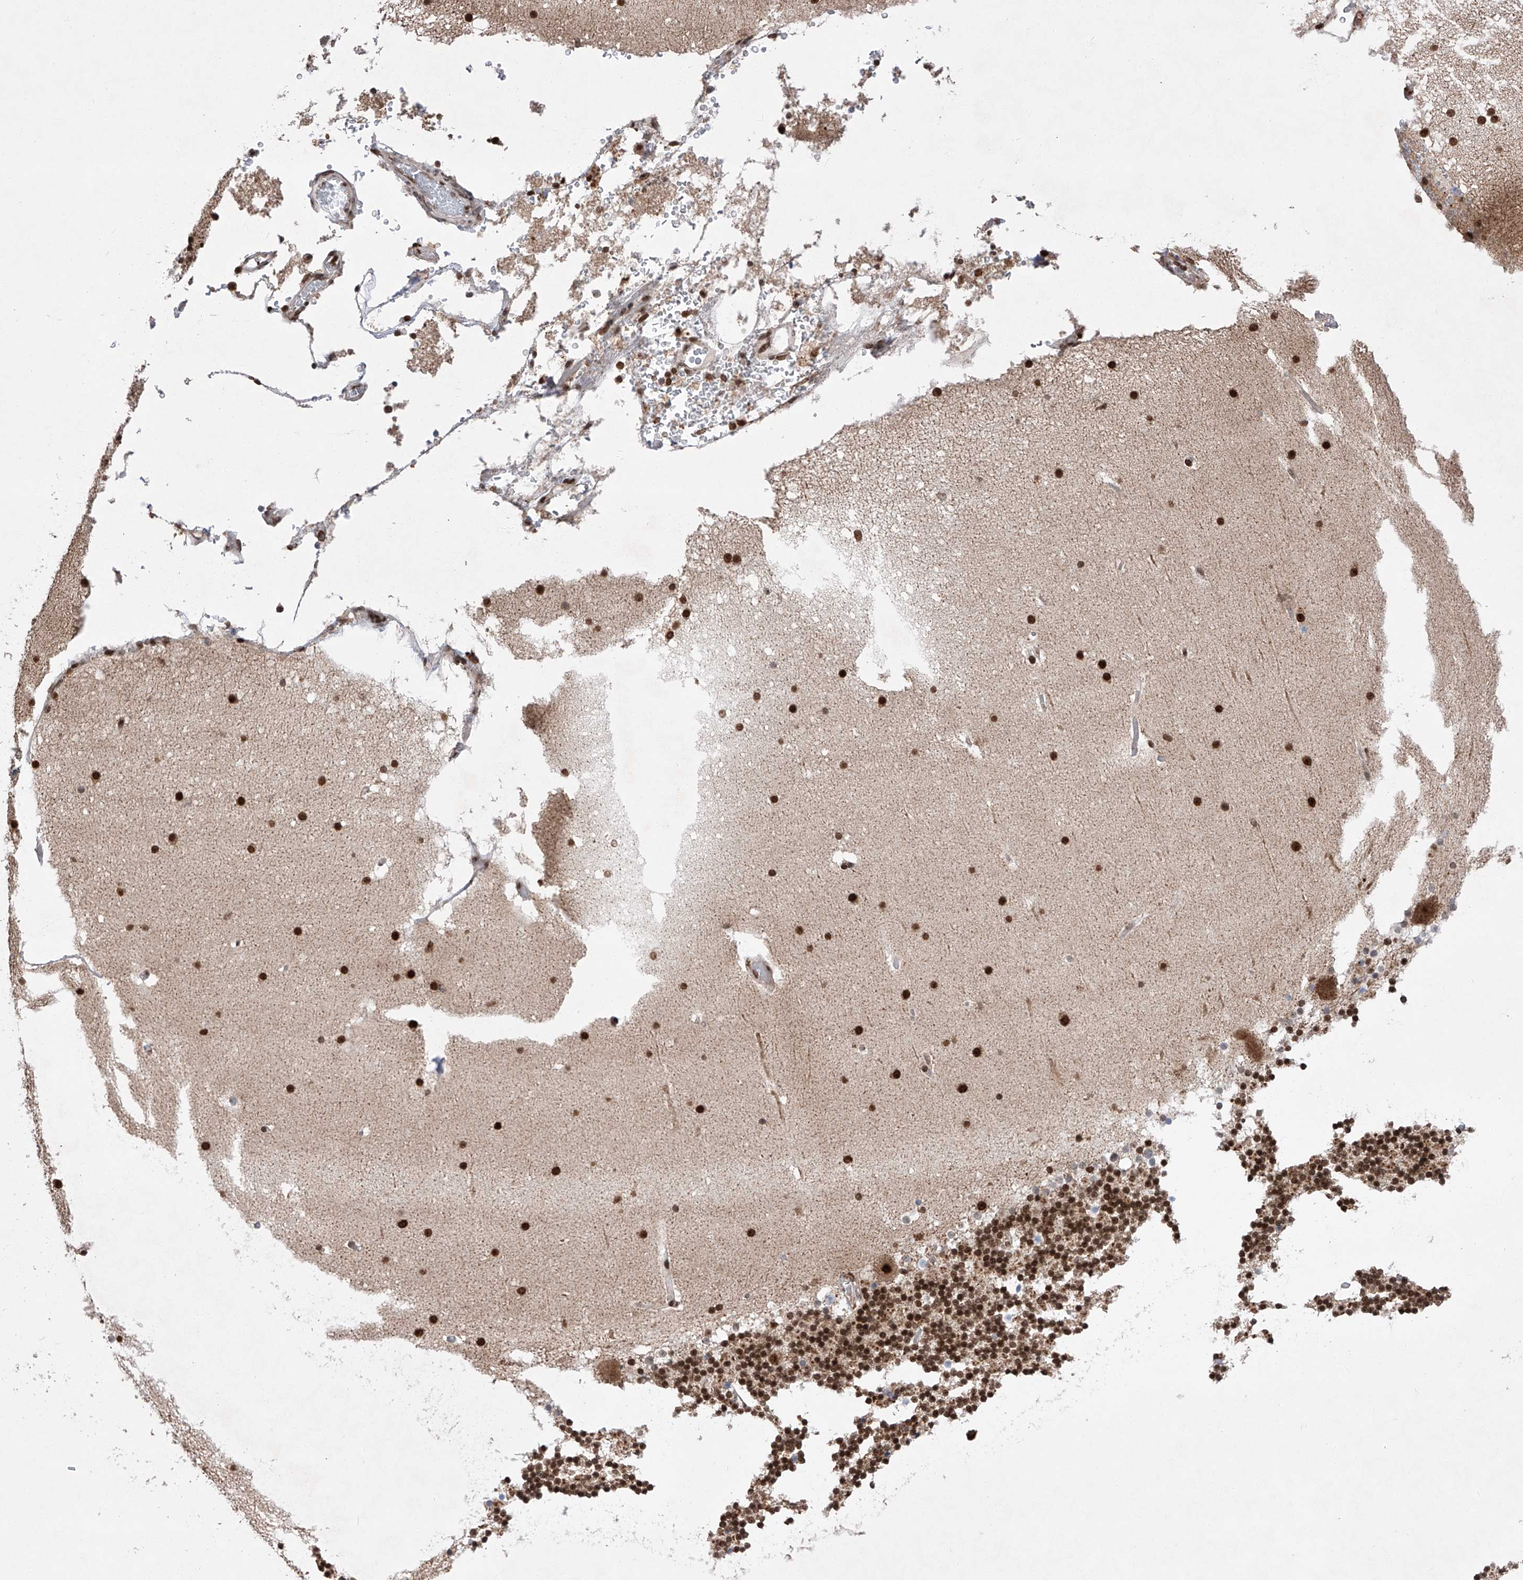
{"staining": {"intensity": "strong", "quantity": "25%-75%", "location": "cytoplasmic/membranous,nuclear"}, "tissue": "cerebellum", "cell_type": "Cells in granular layer", "image_type": "normal", "snomed": [{"axis": "morphology", "description": "Normal tissue, NOS"}, {"axis": "topography", "description": "Cerebellum"}], "caption": "Cells in granular layer demonstrate strong cytoplasmic/membranous,nuclear positivity in approximately 25%-75% of cells in benign cerebellum.", "gene": "ZNF280D", "patient": {"sex": "male", "age": 57}}